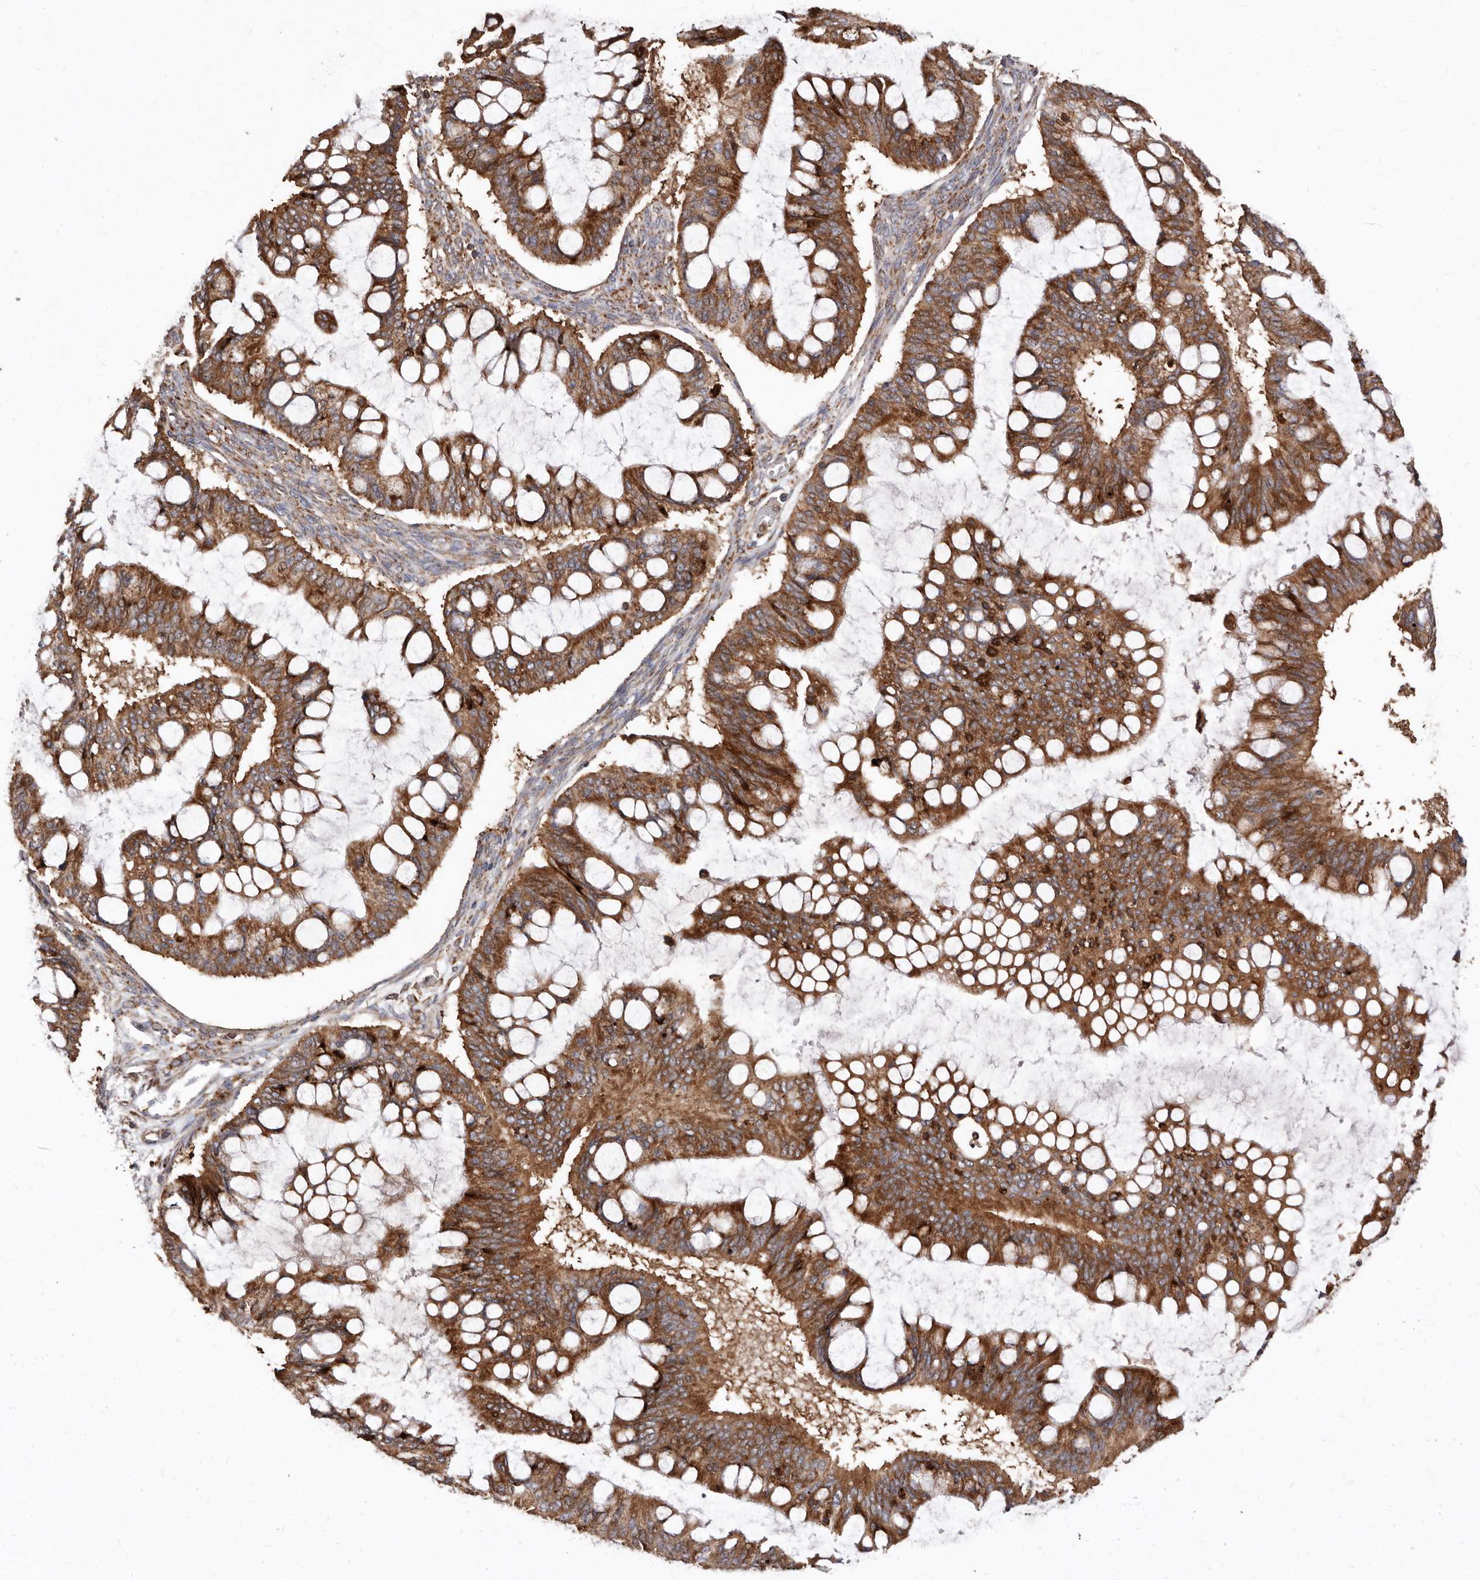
{"staining": {"intensity": "strong", "quantity": ">75%", "location": "cytoplasmic/membranous"}, "tissue": "ovarian cancer", "cell_type": "Tumor cells", "image_type": "cancer", "snomed": [{"axis": "morphology", "description": "Cystadenocarcinoma, mucinous, NOS"}, {"axis": "topography", "description": "Ovary"}], "caption": "The immunohistochemical stain labels strong cytoplasmic/membranous staining in tumor cells of mucinous cystadenocarcinoma (ovarian) tissue.", "gene": "STEAP2", "patient": {"sex": "female", "age": 73}}